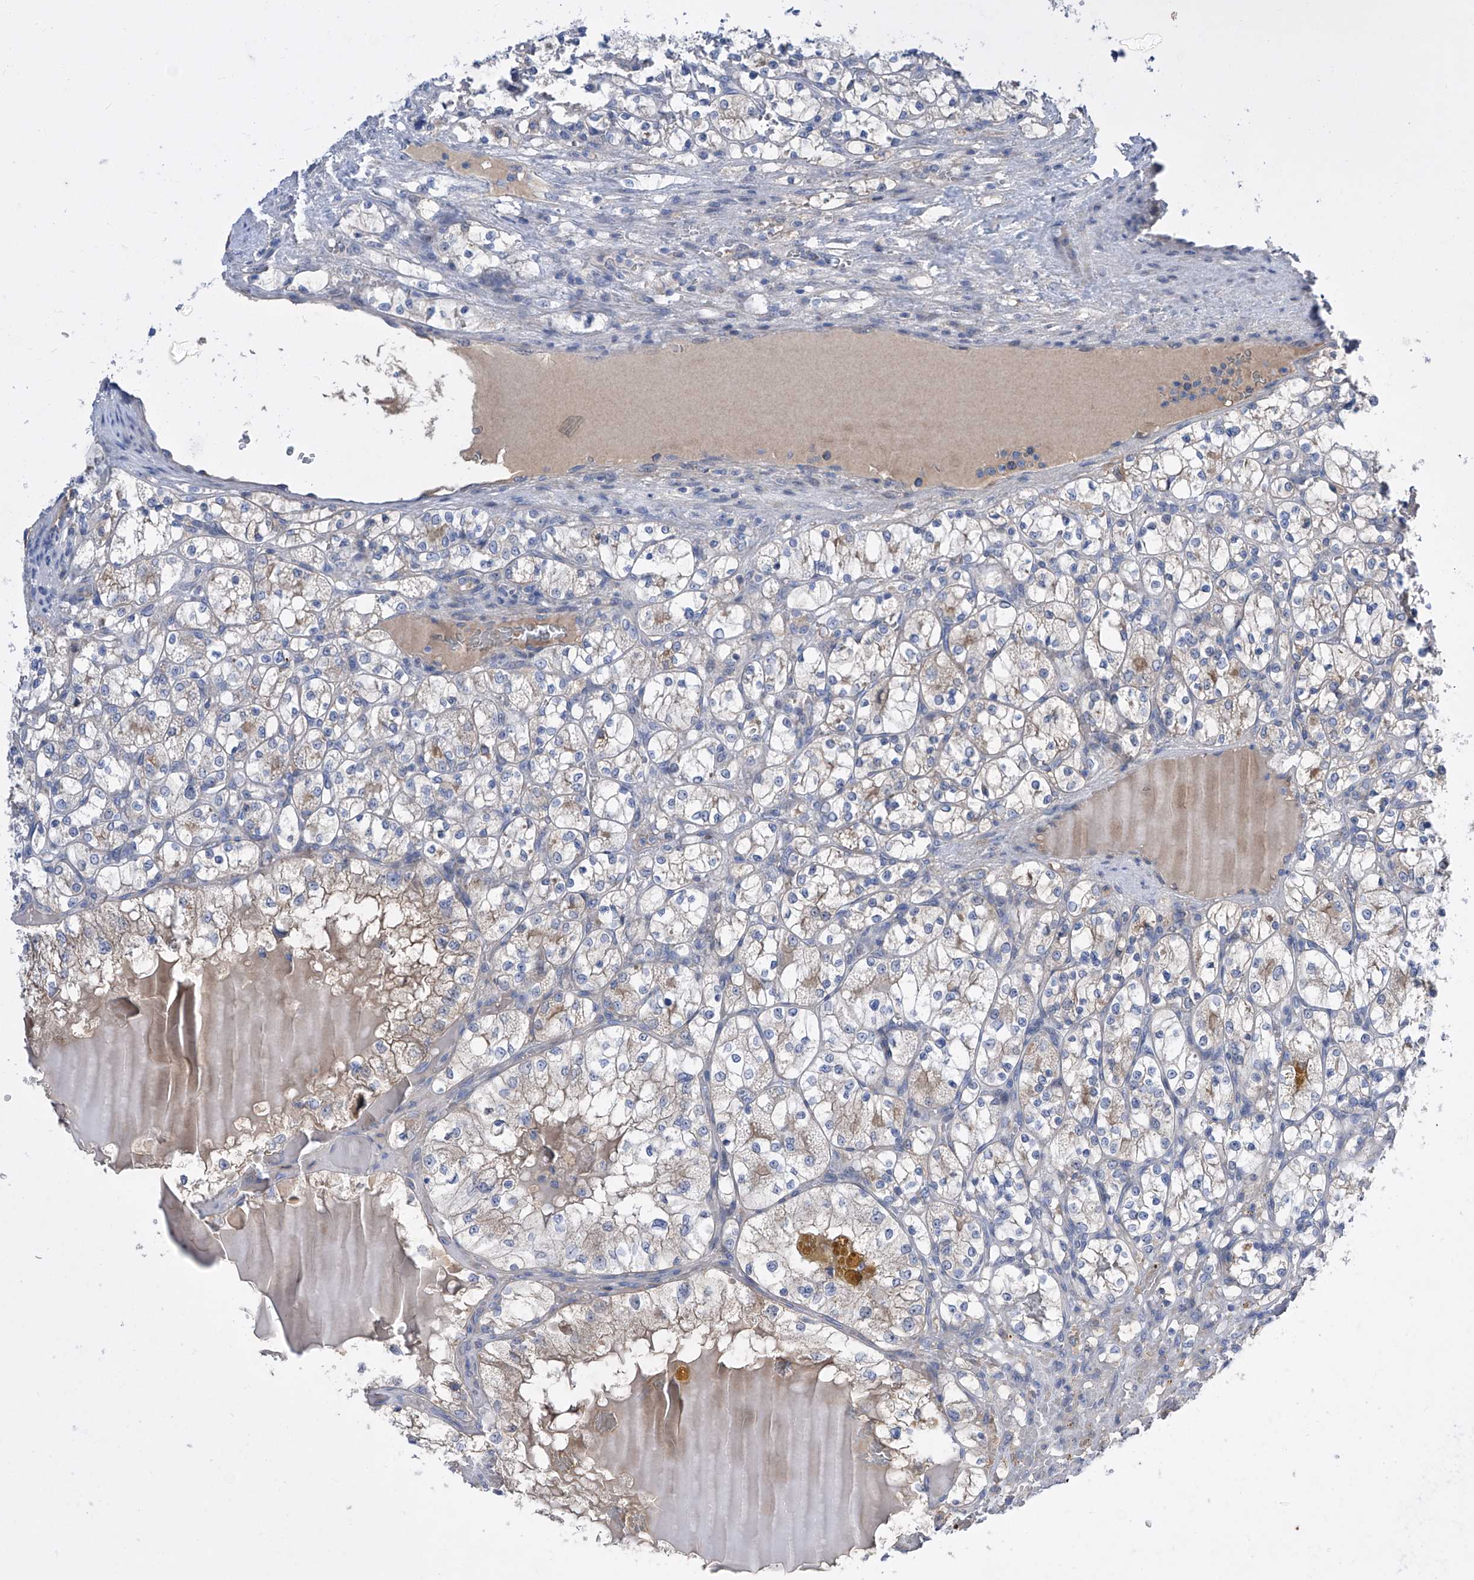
{"staining": {"intensity": "weak", "quantity": "<25%", "location": "cytoplasmic/membranous"}, "tissue": "renal cancer", "cell_type": "Tumor cells", "image_type": "cancer", "snomed": [{"axis": "morphology", "description": "Adenocarcinoma, NOS"}, {"axis": "topography", "description": "Kidney"}], "caption": "Tumor cells are negative for protein expression in human adenocarcinoma (renal). (DAB IHC visualized using brightfield microscopy, high magnification).", "gene": "SRBD1", "patient": {"sex": "female", "age": 69}}